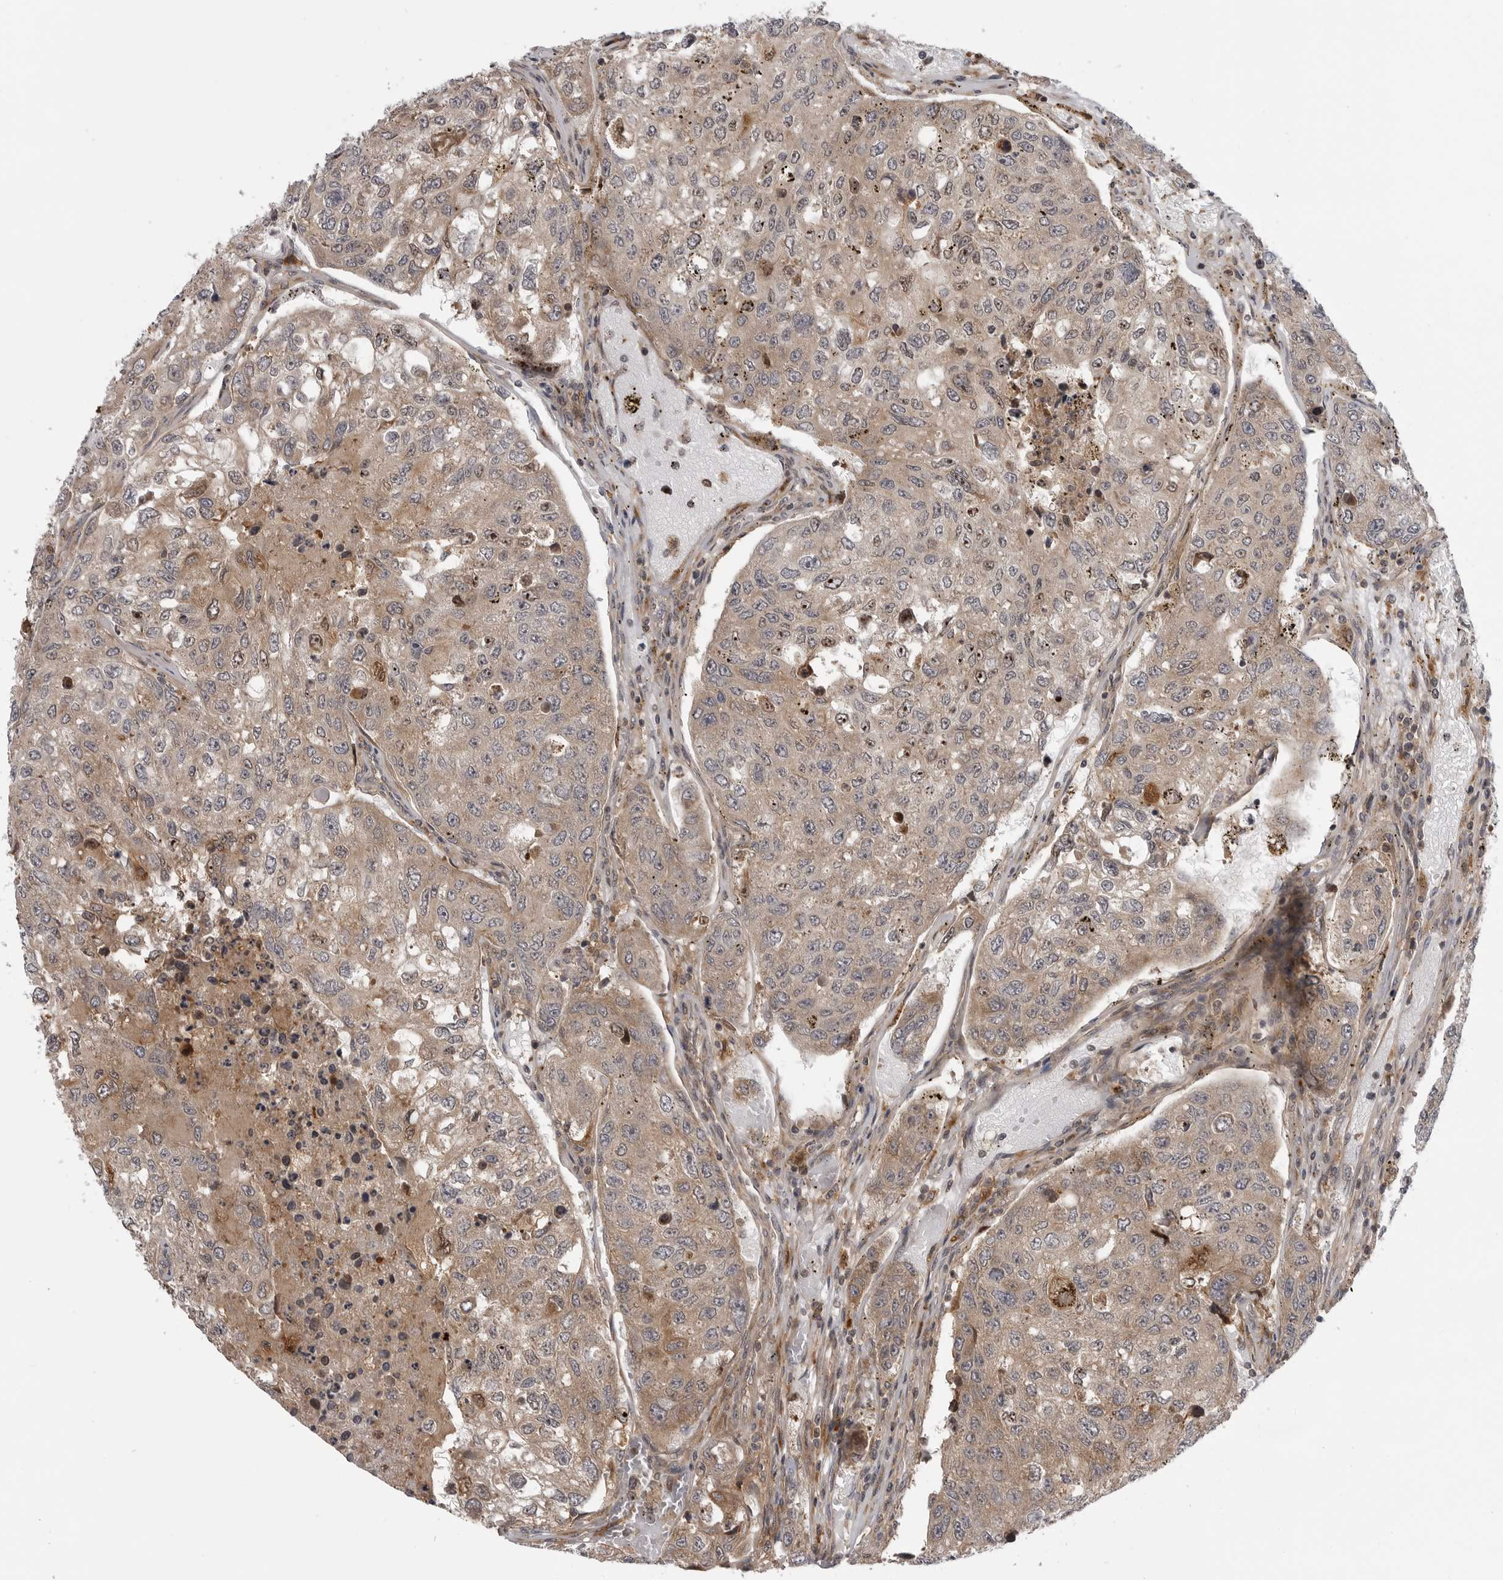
{"staining": {"intensity": "weak", "quantity": ">75%", "location": "cytoplasmic/membranous"}, "tissue": "urothelial cancer", "cell_type": "Tumor cells", "image_type": "cancer", "snomed": [{"axis": "morphology", "description": "Urothelial carcinoma, High grade"}, {"axis": "topography", "description": "Lymph node"}, {"axis": "topography", "description": "Urinary bladder"}], "caption": "The image exhibits a brown stain indicating the presence of a protein in the cytoplasmic/membranous of tumor cells in urothelial cancer.", "gene": "LRRC45", "patient": {"sex": "male", "age": 51}}